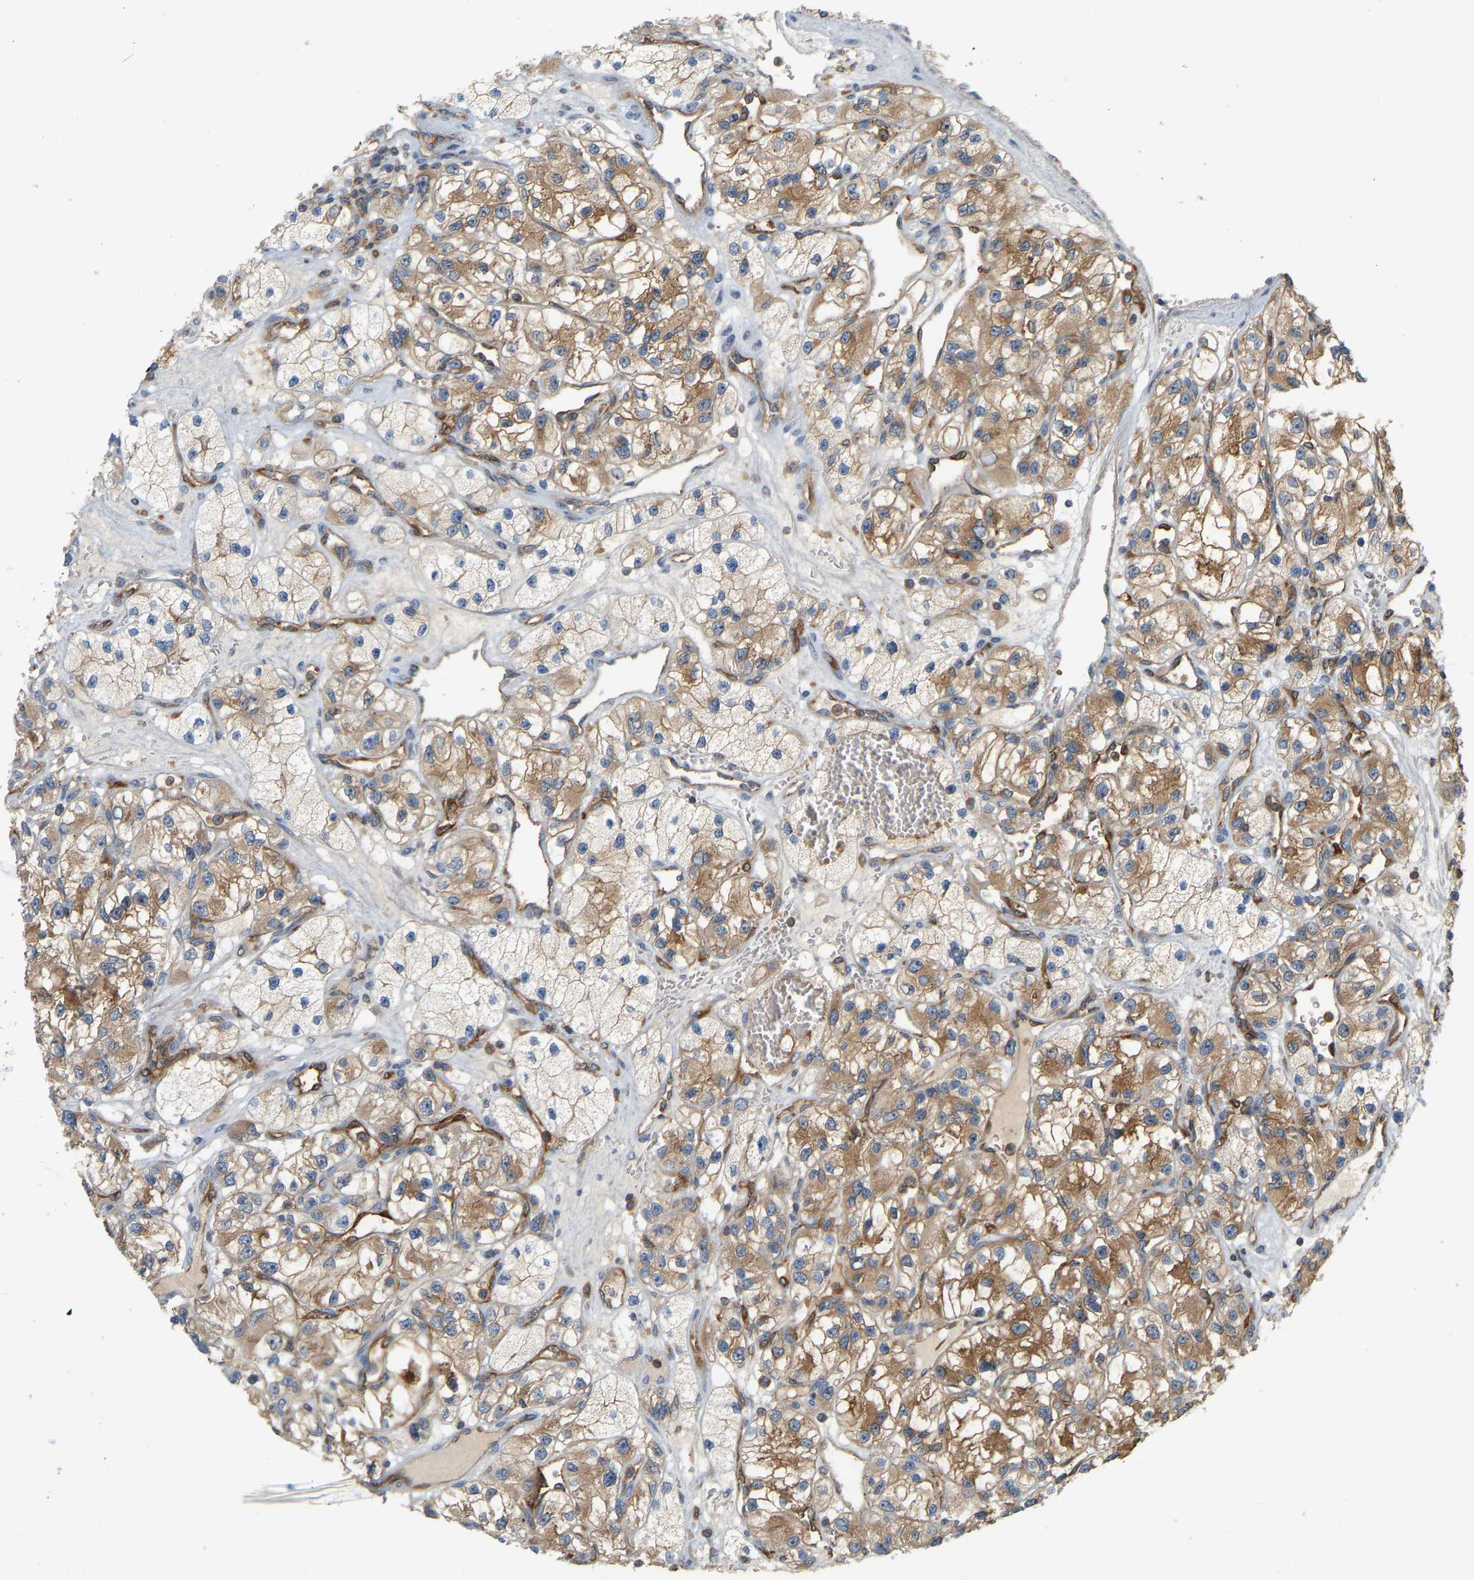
{"staining": {"intensity": "moderate", "quantity": ">75%", "location": "cytoplasmic/membranous"}, "tissue": "renal cancer", "cell_type": "Tumor cells", "image_type": "cancer", "snomed": [{"axis": "morphology", "description": "Adenocarcinoma, NOS"}, {"axis": "topography", "description": "Kidney"}], "caption": "Immunohistochemistry (IHC) (DAB) staining of human renal adenocarcinoma reveals moderate cytoplasmic/membranous protein positivity in approximately >75% of tumor cells. The staining is performed using DAB (3,3'-diaminobenzidine) brown chromogen to label protein expression. The nuclei are counter-stained blue using hematoxylin.", "gene": "AKAP13", "patient": {"sex": "female", "age": 57}}